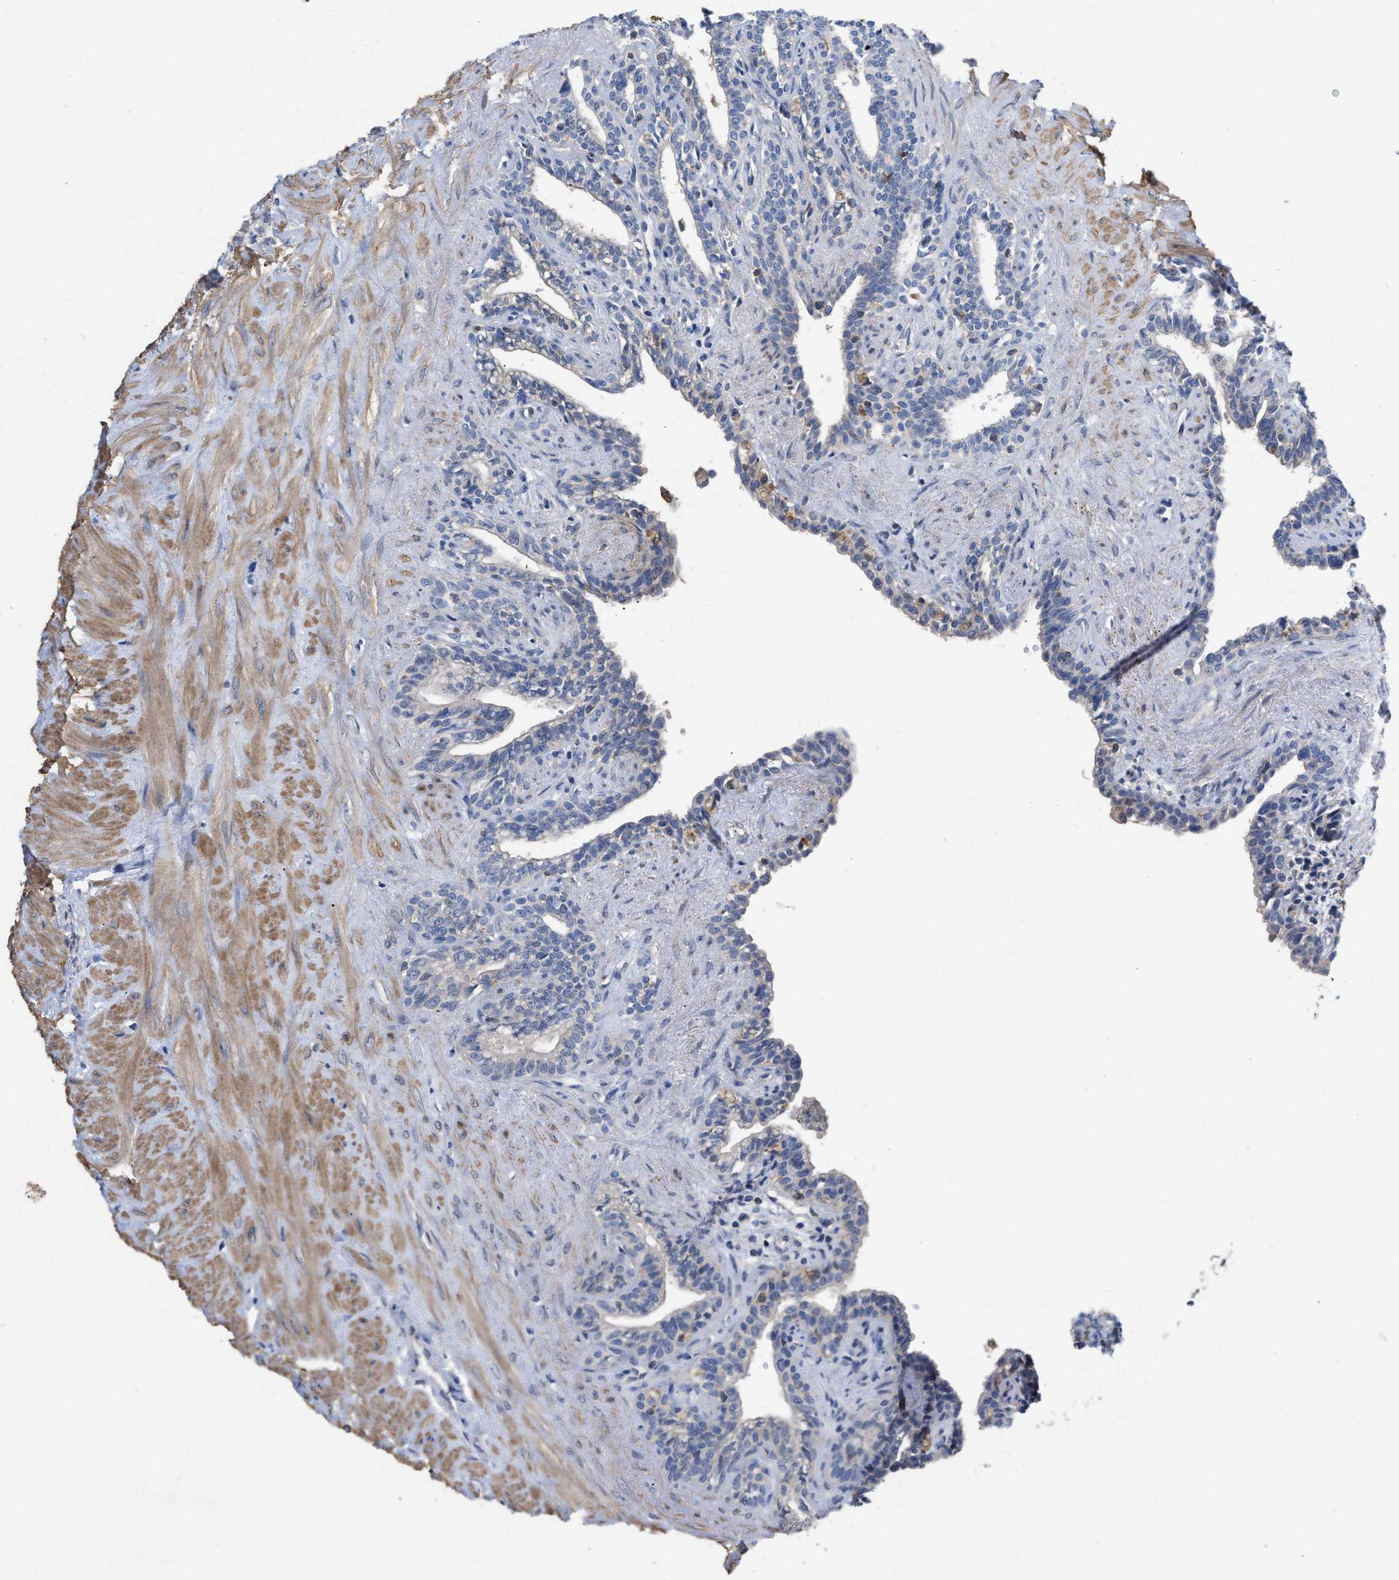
{"staining": {"intensity": "weak", "quantity": "<25%", "location": "cytoplasmic/membranous"}, "tissue": "seminal vesicle", "cell_type": "Glandular cells", "image_type": "normal", "snomed": [{"axis": "morphology", "description": "Normal tissue, NOS"}, {"axis": "morphology", "description": "Adenocarcinoma, High grade"}, {"axis": "topography", "description": "Prostate"}, {"axis": "topography", "description": "Seminal veicle"}], "caption": "Seminal vesicle was stained to show a protein in brown. There is no significant staining in glandular cells. (Immunohistochemistry (ihc), brightfield microscopy, high magnification).", "gene": "TMEM131", "patient": {"sex": "male", "age": 55}}